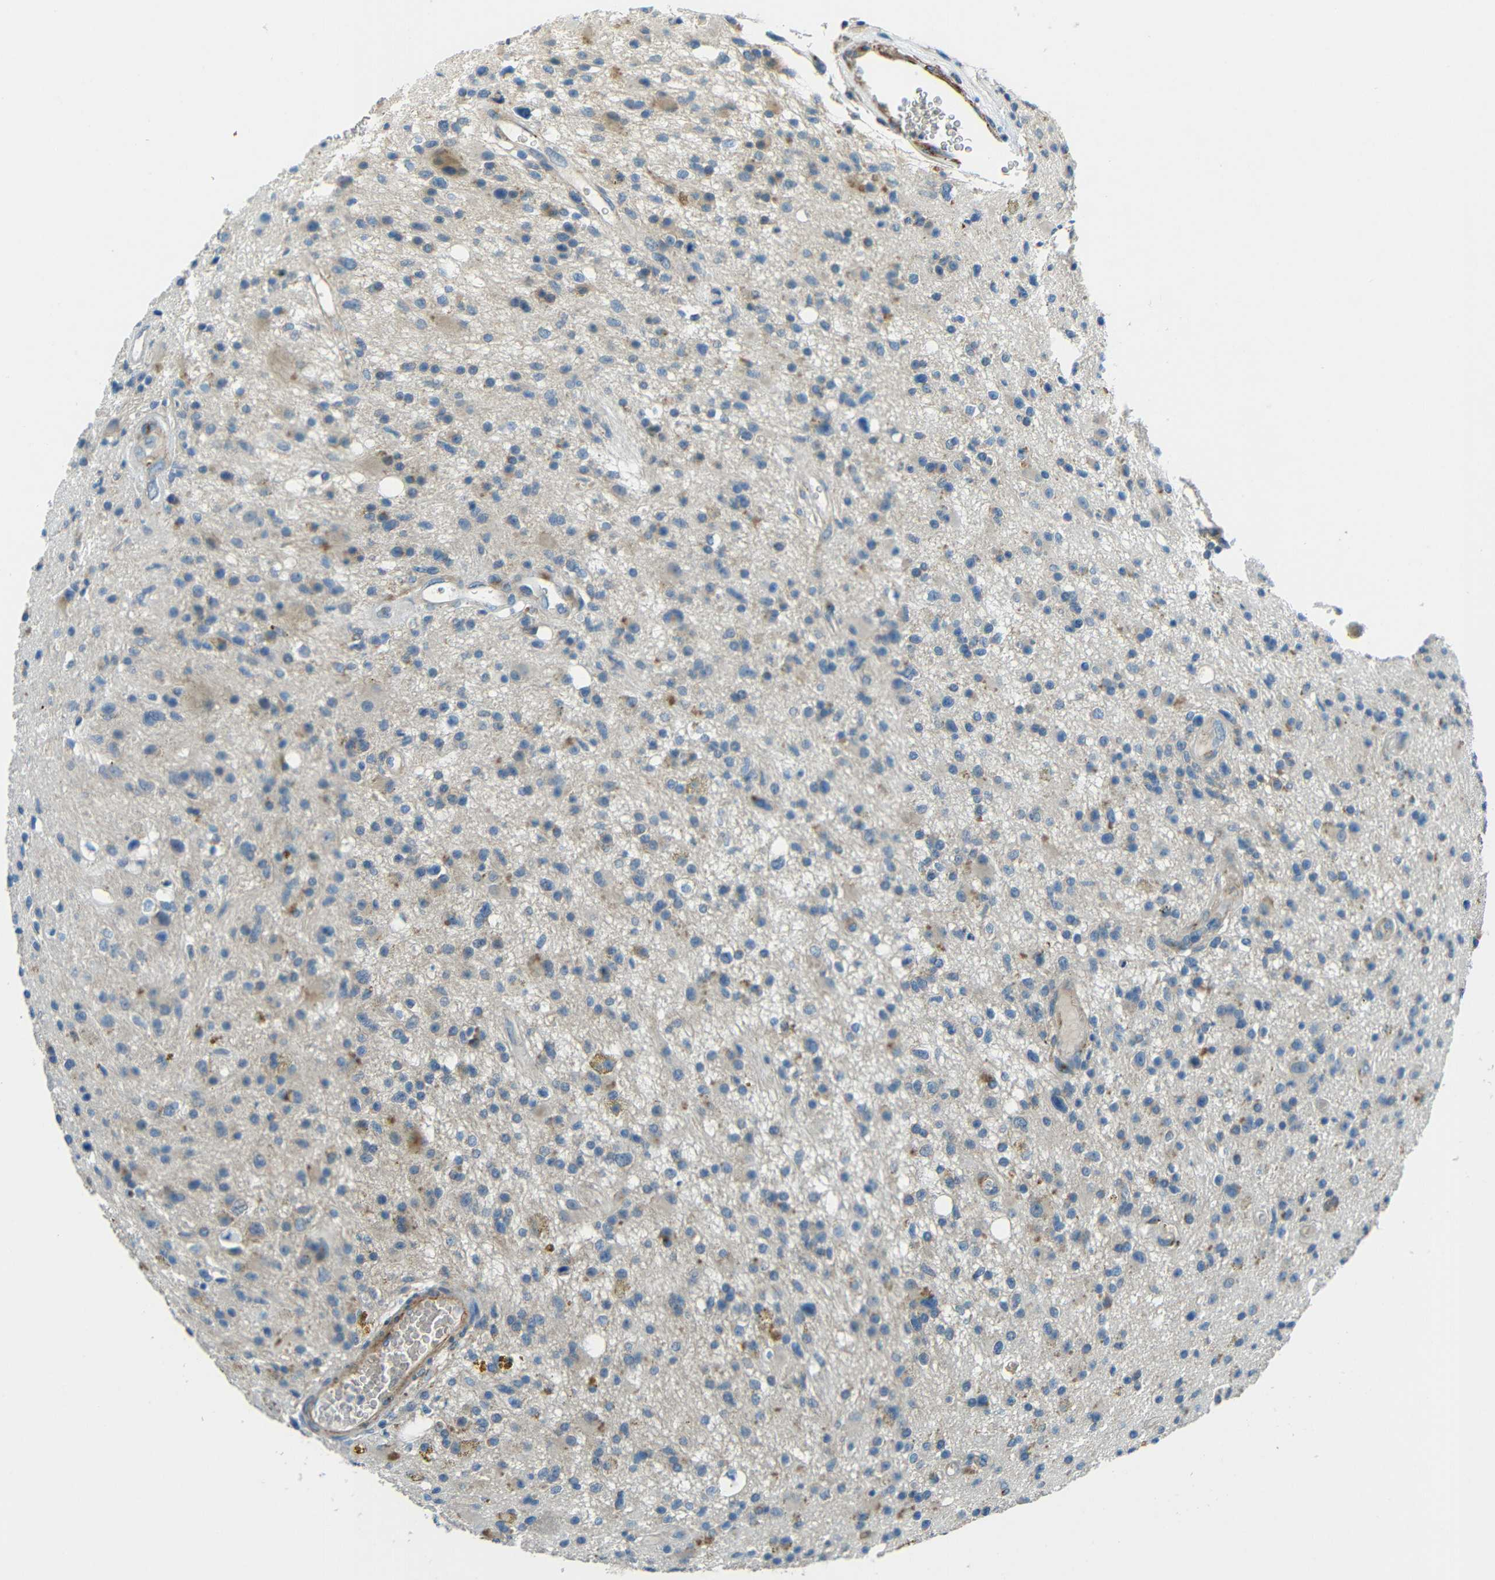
{"staining": {"intensity": "moderate", "quantity": "<25%", "location": "cytoplasmic/membranous"}, "tissue": "glioma", "cell_type": "Tumor cells", "image_type": "cancer", "snomed": [{"axis": "morphology", "description": "Glioma, malignant, High grade"}, {"axis": "topography", "description": "Brain"}], "caption": "Glioma was stained to show a protein in brown. There is low levels of moderate cytoplasmic/membranous positivity in about <25% of tumor cells.", "gene": "CYP26B1", "patient": {"sex": "male", "age": 33}}